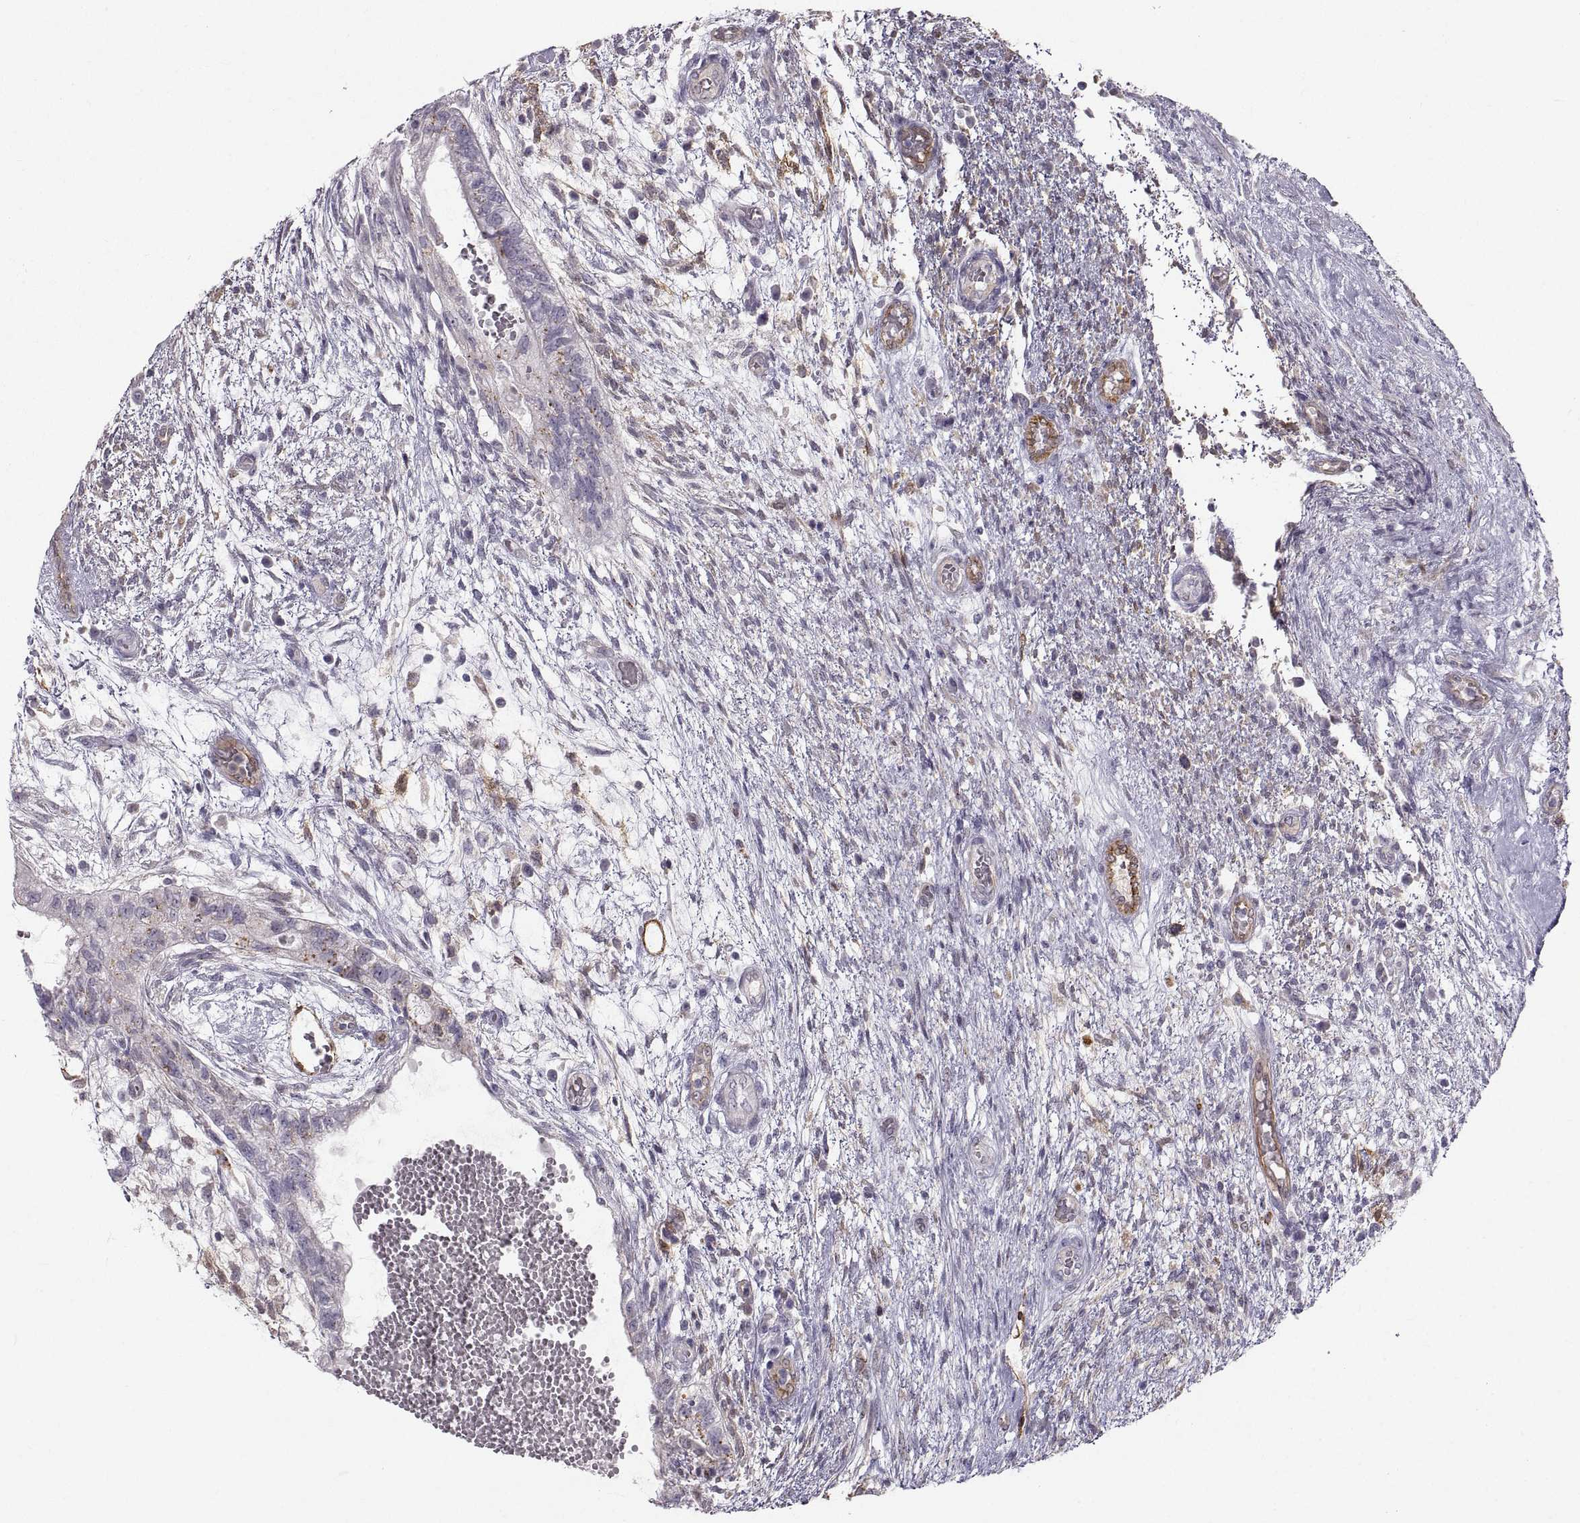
{"staining": {"intensity": "negative", "quantity": "none", "location": "none"}, "tissue": "testis cancer", "cell_type": "Tumor cells", "image_type": "cancer", "snomed": [{"axis": "morphology", "description": "Normal tissue, NOS"}, {"axis": "morphology", "description": "Carcinoma, Embryonal, NOS"}, {"axis": "topography", "description": "Testis"}, {"axis": "topography", "description": "Epididymis"}], "caption": "This is an IHC micrograph of testis embryonal carcinoma. There is no staining in tumor cells.", "gene": "PGM5", "patient": {"sex": "male", "age": 32}}